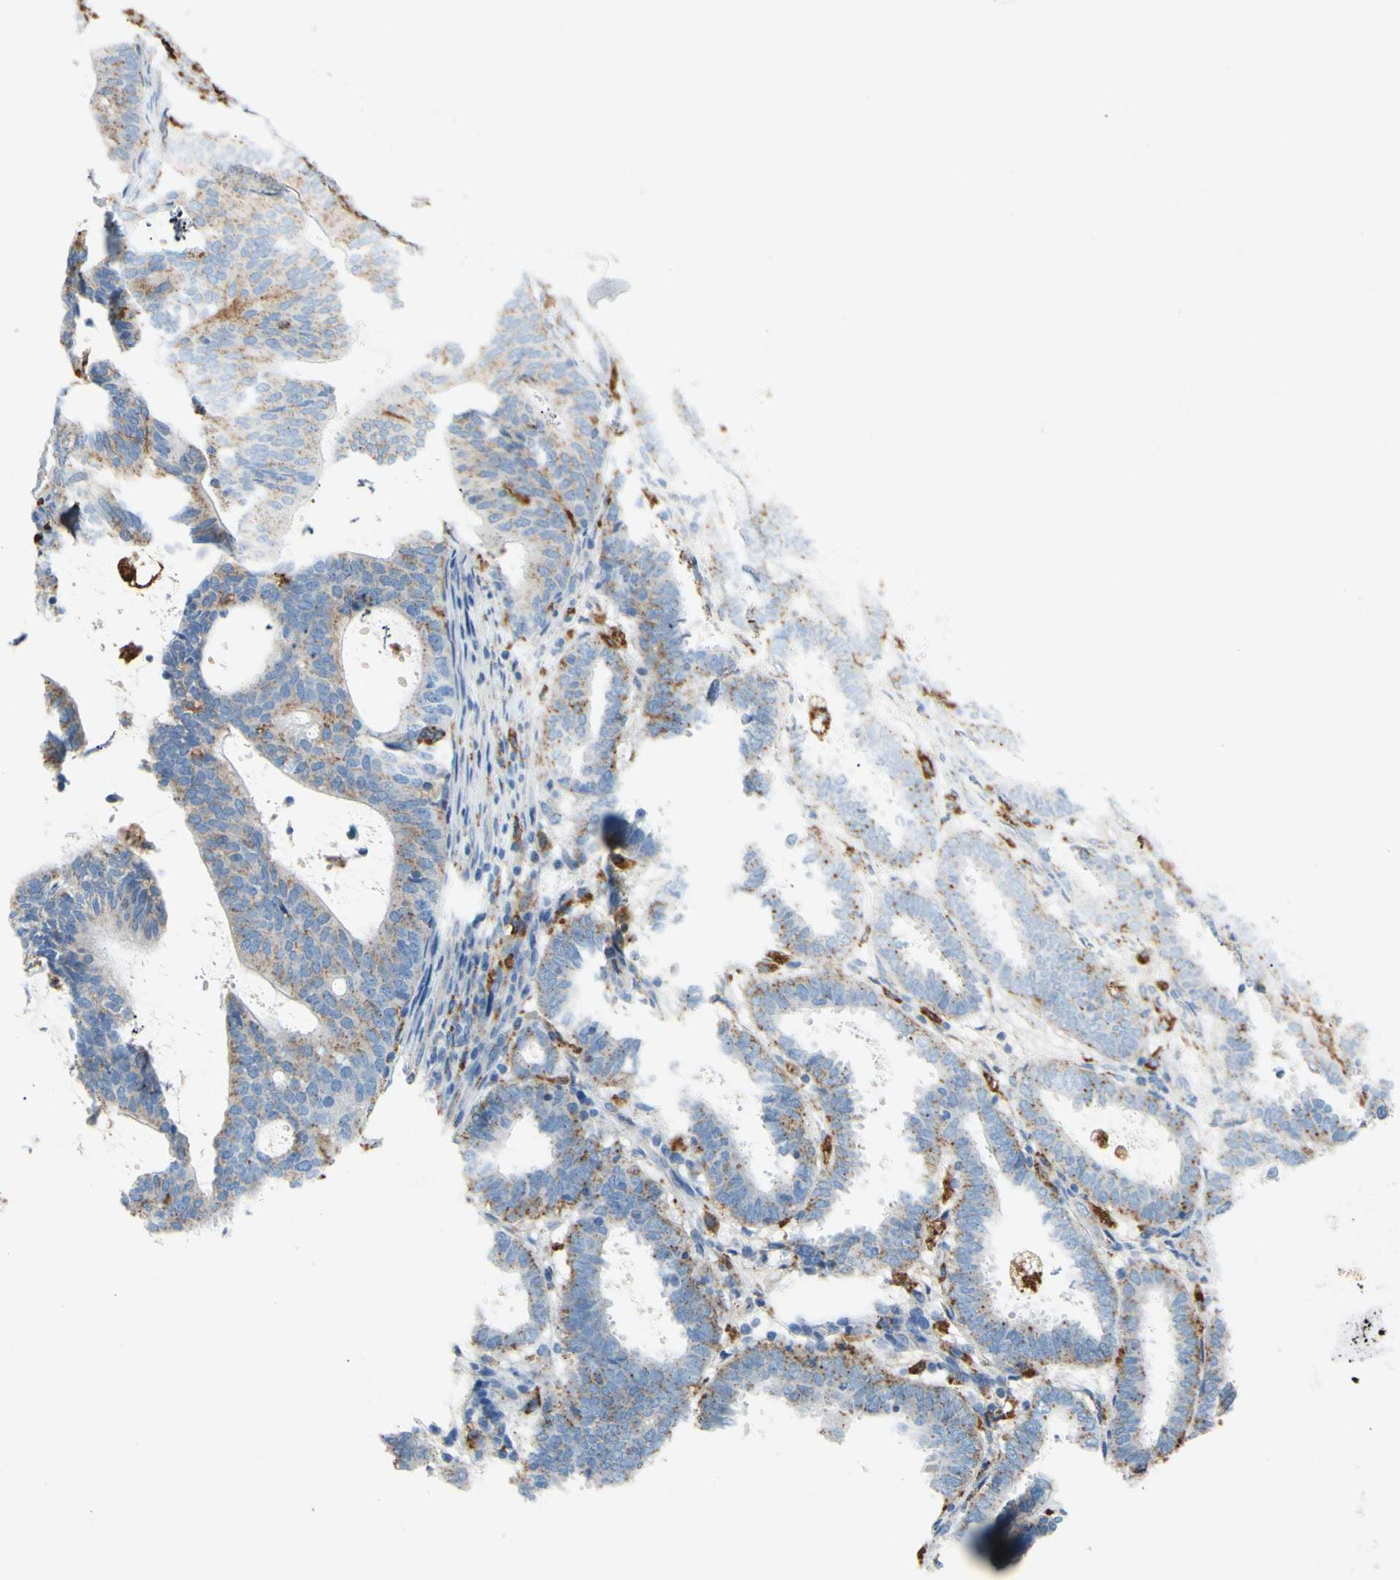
{"staining": {"intensity": "weak", "quantity": "25%-75%", "location": "cytoplasmic/membranous"}, "tissue": "endometrial cancer", "cell_type": "Tumor cells", "image_type": "cancer", "snomed": [{"axis": "morphology", "description": "Adenocarcinoma, NOS"}, {"axis": "topography", "description": "Uterus"}], "caption": "A micrograph of endometrial adenocarcinoma stained for a protein exhibits weak cytoplasmic/membranous brown staining in tumor cells.", "gene": "CTSD", "patient": {"sex": "female", "age": 83}}